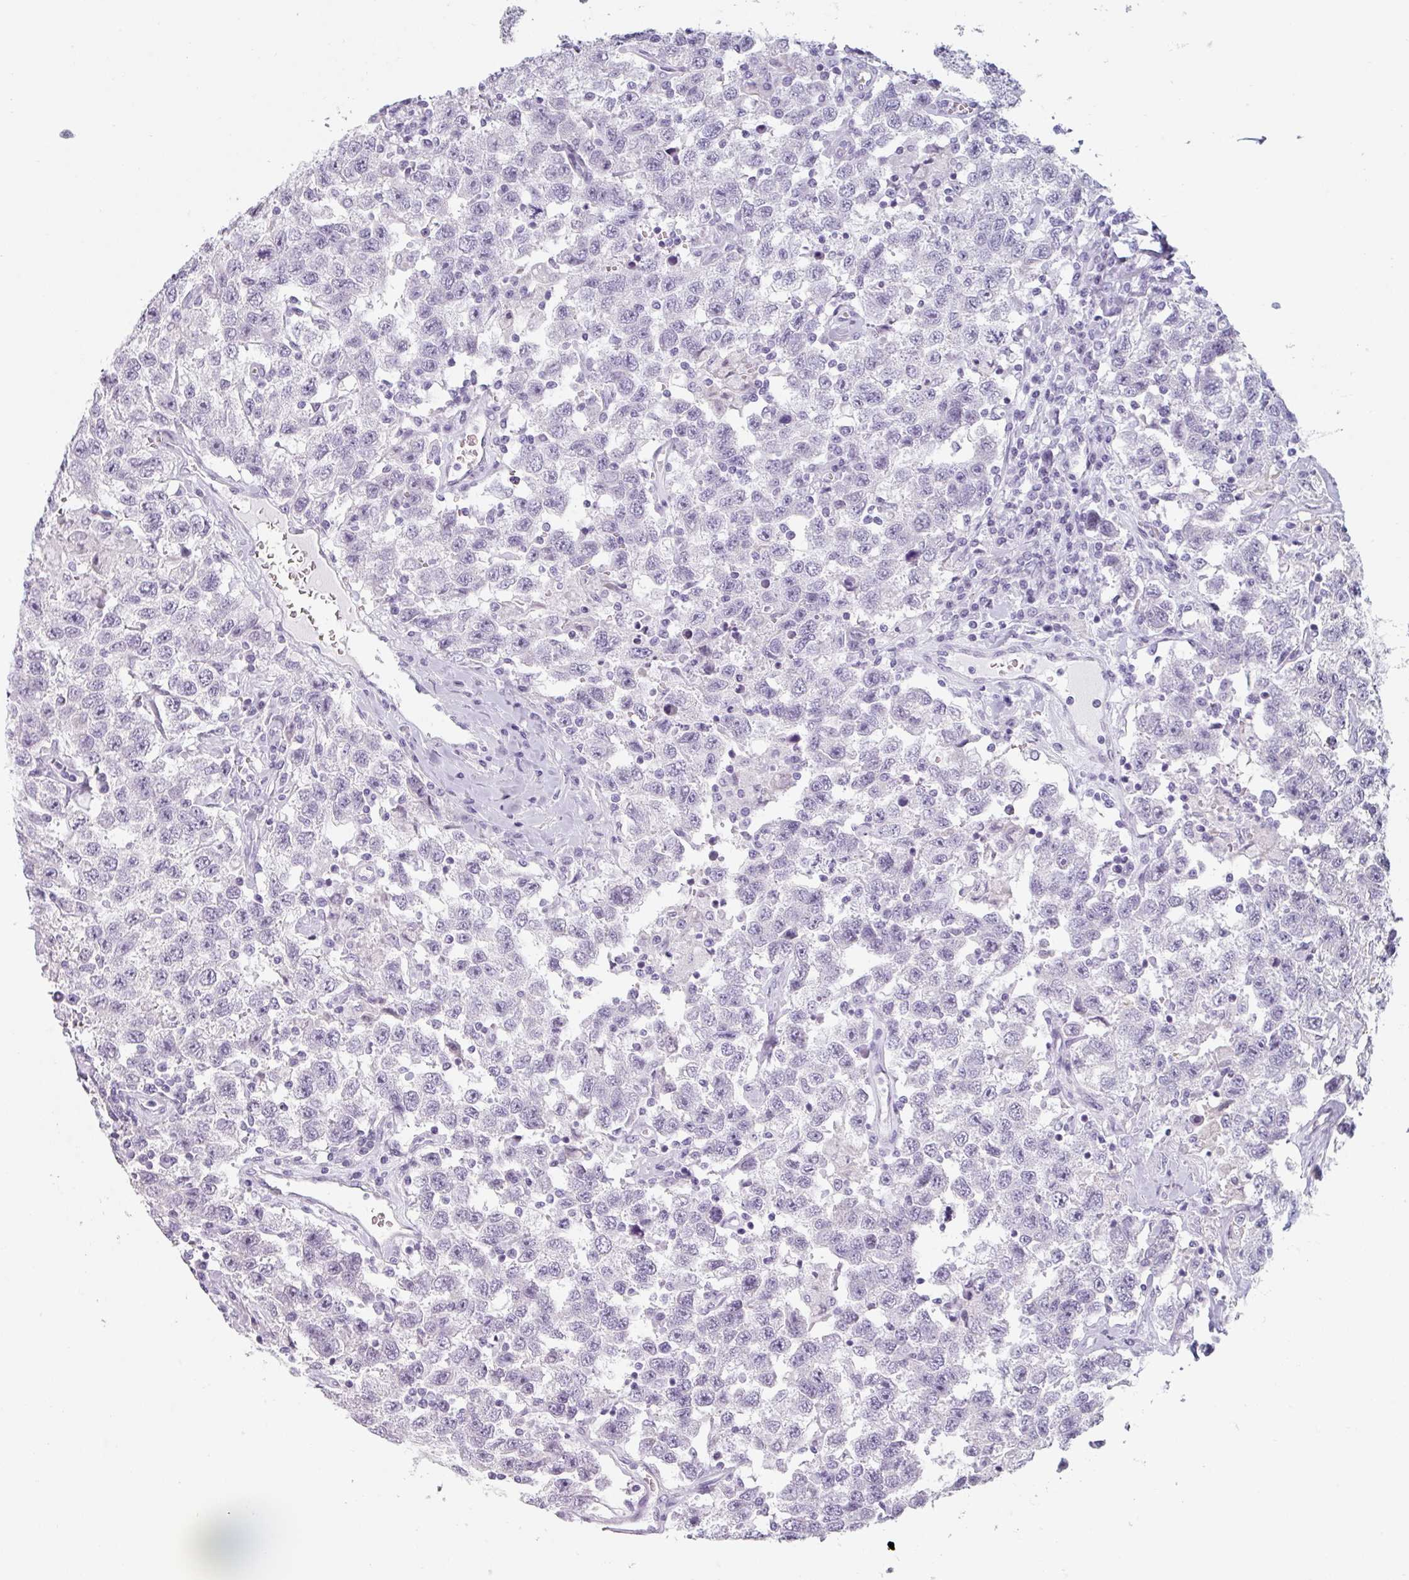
{"staining": {"intensity": "negative", "quantity": "none", "location": "none"}, "tissue": "testis cancer", "cell_type": "Tumor cells", "image_type": "cancer", "snomed": [{"axis": "morphology", "description": "Seminoma, NOS"}, {"axis": "topography", "description": "Testis"}], "caption": "High power microscopy micrograph of an immunohistochemistry (IHC) micrograph of testis seminoma, revealing no significant staining in tumor cells.", "gene": "SFTPA1", "patient": {"sex": "male", "age": 41}}